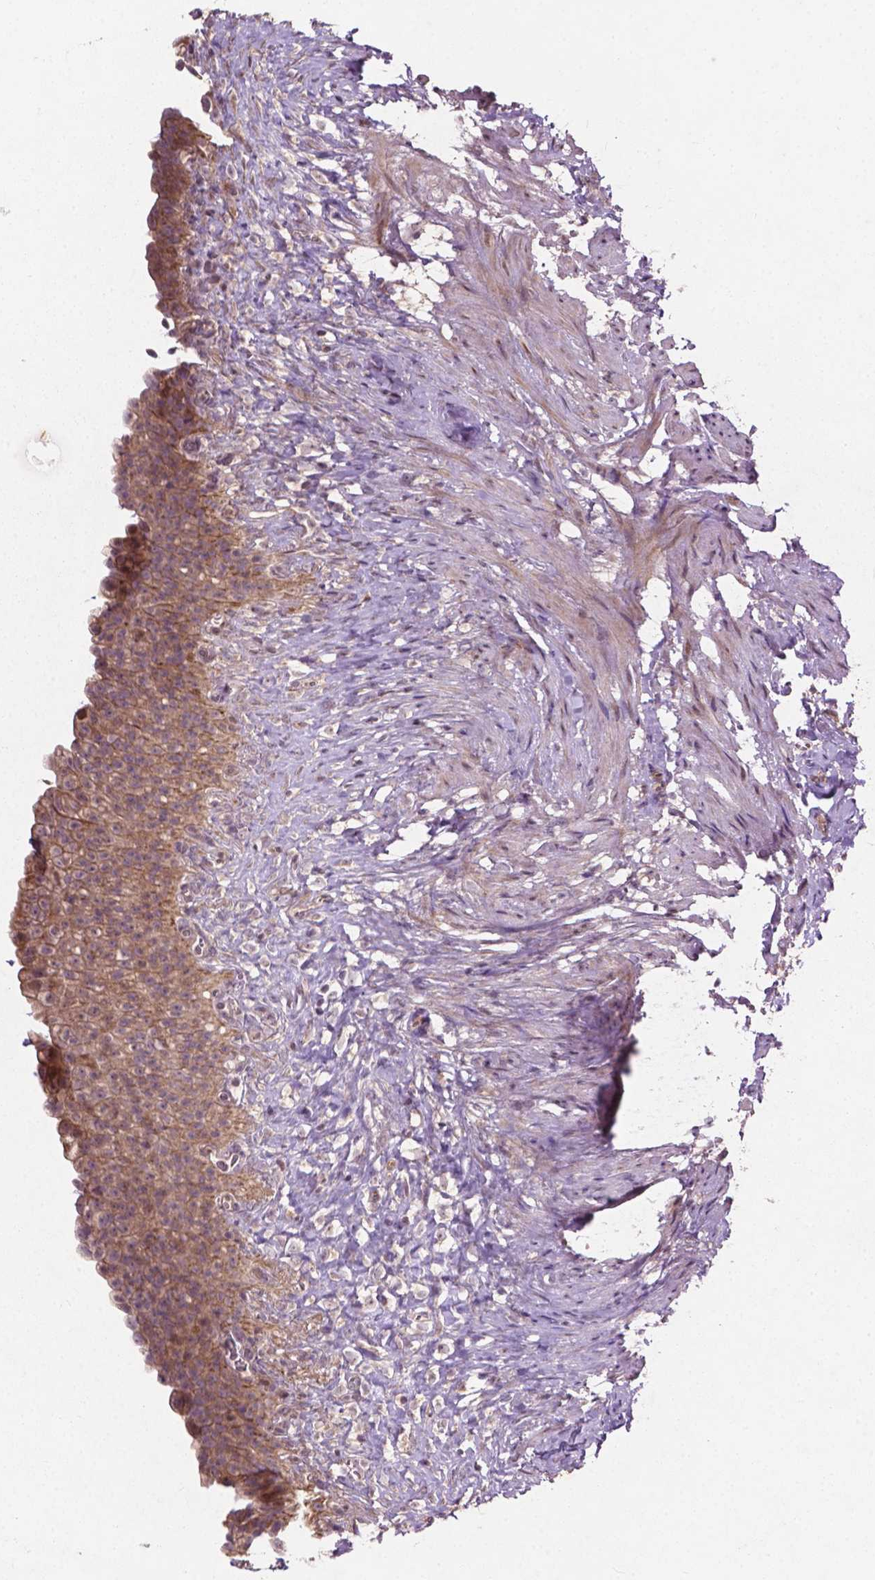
{"staining": {"intensity": "moderate", "quantity": "25%-75%", "location": "cytoplasmic/membranous"}, "tissue": "urinary bladder", "cell_type": "Urothelial cells", "image_type": "normal", "snomed": [{"axis": "morphology", "description": "Normal tissue, NOS"}, {"axis": "topography", "description": "Urinary bladder"}, {"axis": "topography", "description": "Prostate"}], "caption": "Protein staining reveals moderate cytoplasmic/membranous staining in about 25%-75% of urothelial cells in benign urinary bladder. The protein is shown in brown color, while the nuclei are stained blue.", "gene": "B3GALNT2", "patient": {"sex": "male", "age": 76}}